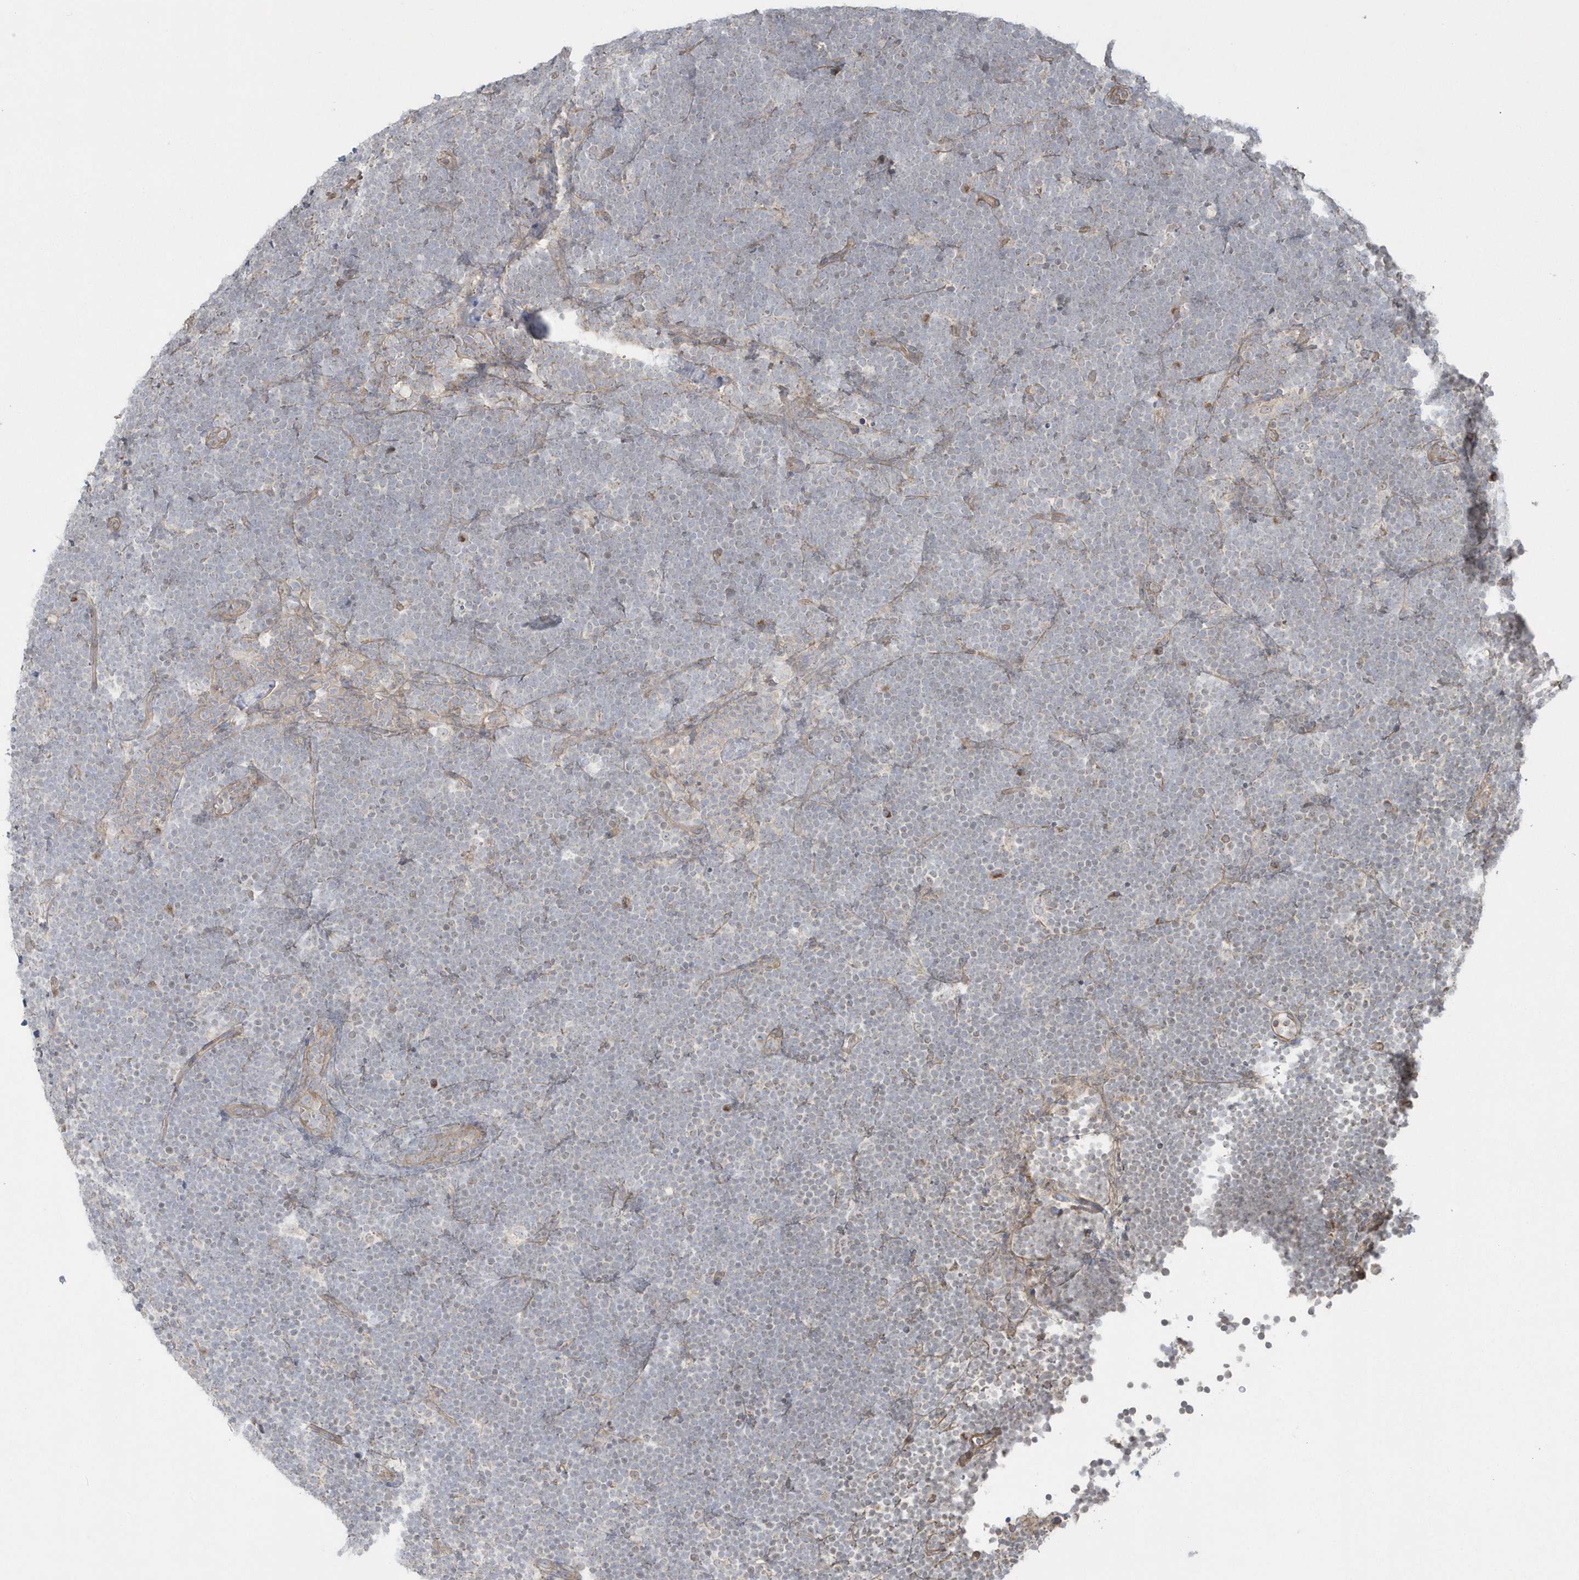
{"staining": {"intensity": "negative", "quantity": "none", "location": "none"}, "tissue": "lymphoma", "cell_type": "Tumor cells", "image_type": "cancer", "snomed": [{"axis": "morphology", "description": "Malignant lymphoma, non-Hodgkin's type, High grade"}, {"axis": "topography", "description": "Lymph node"}], "caption": "Histopathology image shows no protein positivity in tumor cells of lymphoma tissue.", "gene": "ARMC8", "patient": {"sex": "male", "age": 13}}